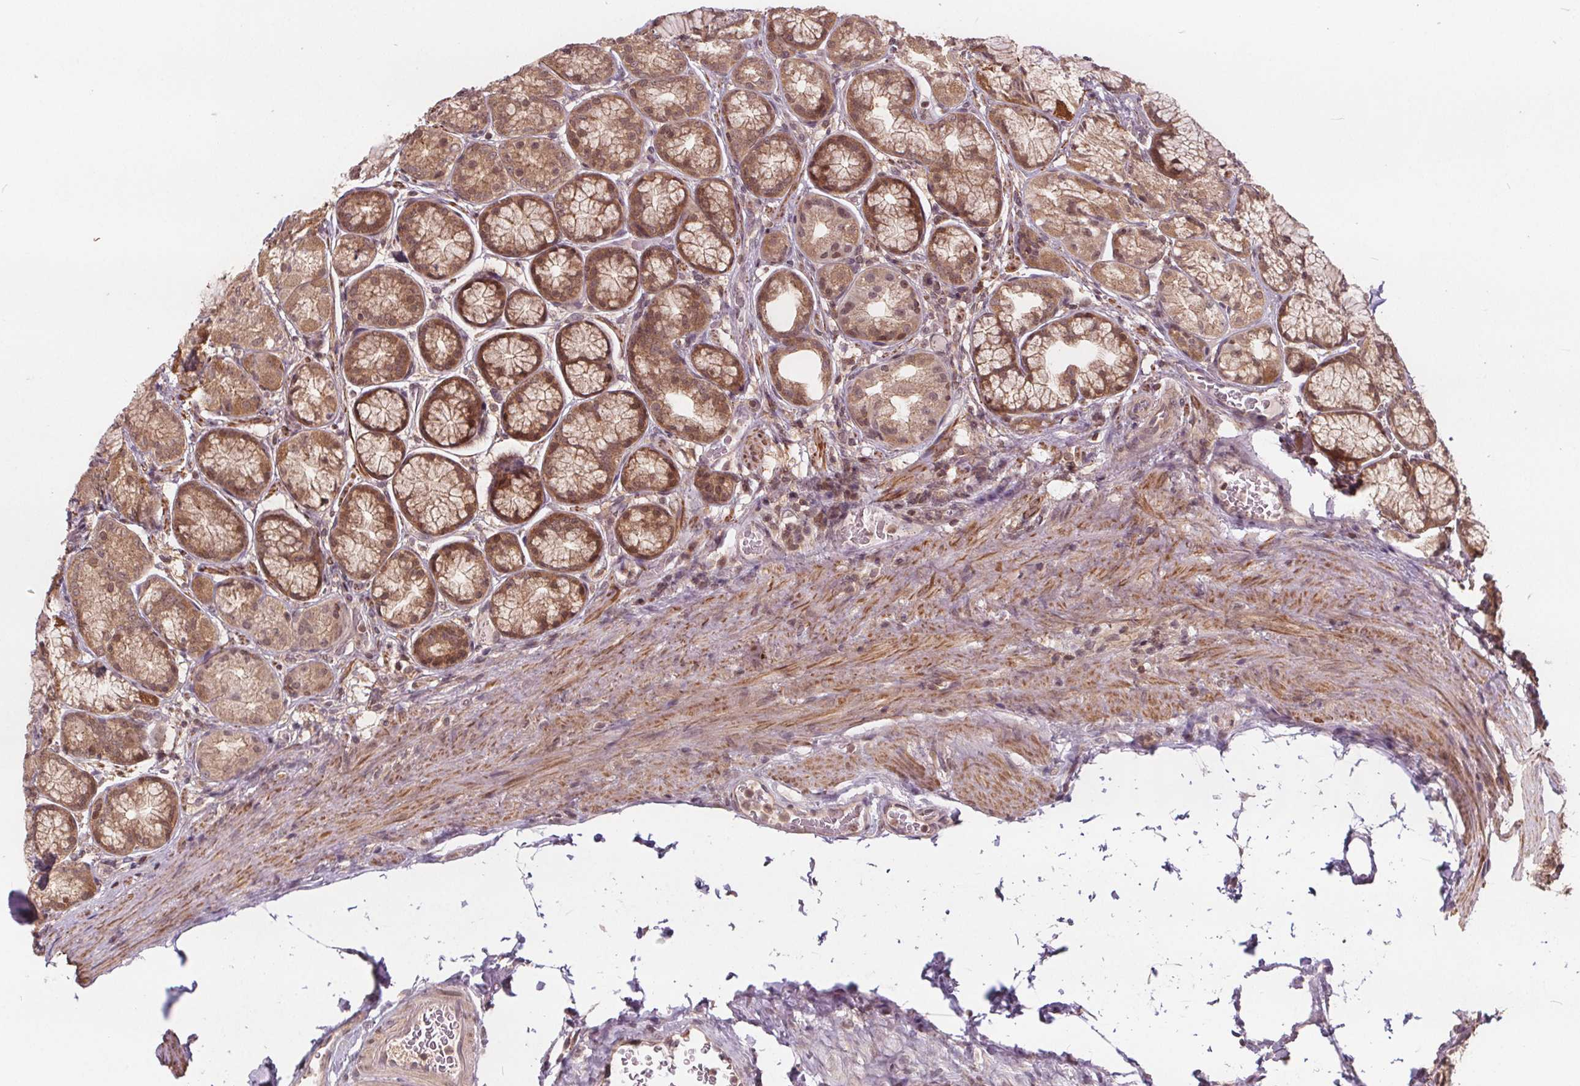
{"staining": {"intensity": "moderate", "quantity": ">75%", "location": "cytoplasmic/membranous,nuclear"}, "tissue": "stomach", "cell_type": "Glandular cells", "image_type": "normal", "snomed": [{"axis": "morphology", "description": "Normal tissue, NOS"}, {"axis": "morphology", "description": "Adenocarcinoma, NOS"}, {"axis": "morphology", "description": "Adenocarcinoma, High grade"}, {"axis": "topography", "description": "Stomach, upper"}, {"axis": "topography", "description": "Stomach"}], "caption": "Protein analysis of benign stomach displays moderate cytoplasmic/membranous,nuclear positivity in approximately >75% of glandular cells.", "gene": "HIF1AN", "patient": {"sex": "female", "age": 65}}